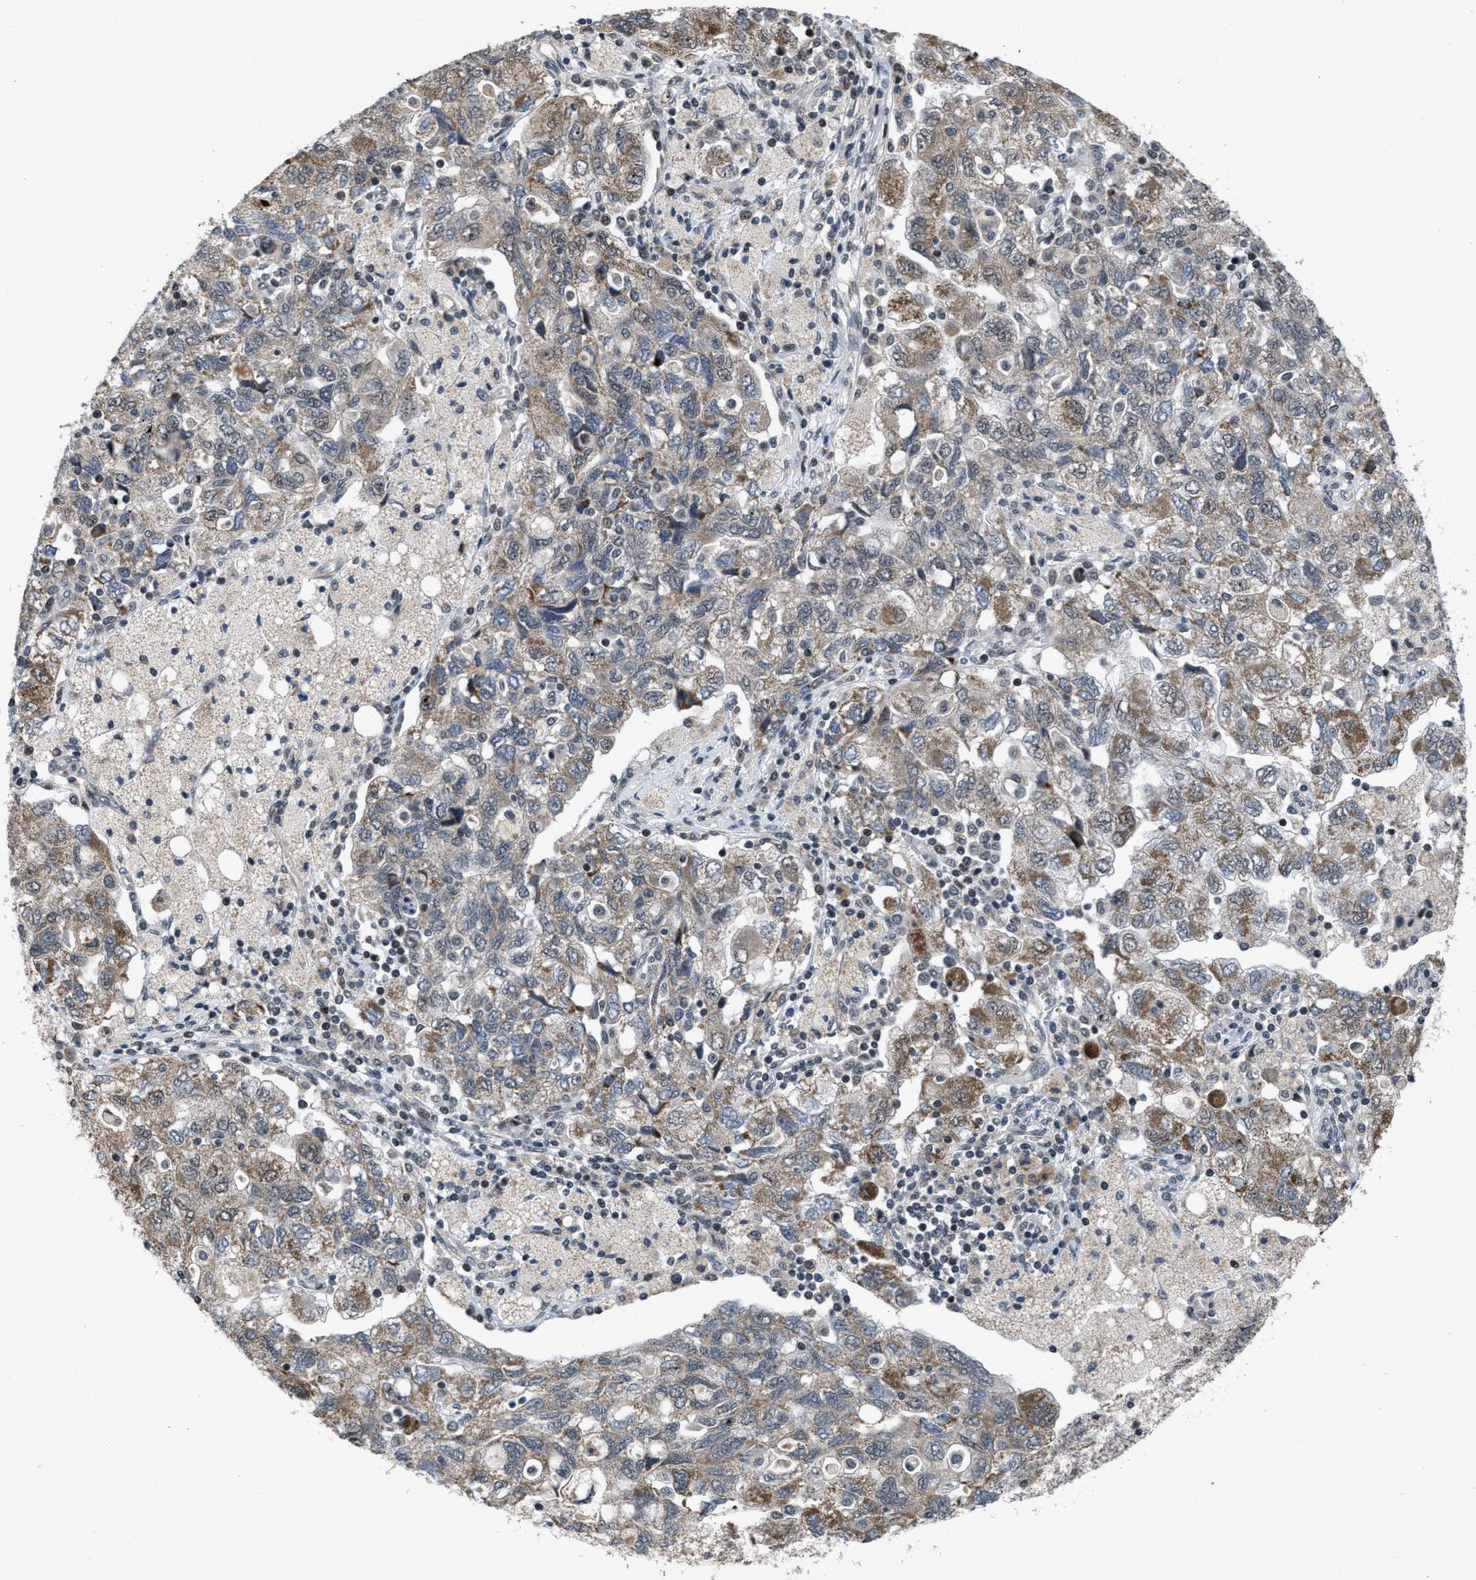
{"staining": {"intensity": "moderate", "quantity": "25%-75%", "location": "cytoplasmic/membranous"}, "tissue": "ovarian cancer", "cell_type": "Tumor cells", "image_type": "cancer", "snomed": [{"axis": "morphology", "description": "Carcinoma, NOS"}, {"axis": "morphology", "description": "Cystadenocarcinoma, serous, NOS"}, {"axis": "topography", "description": "Ovary"}], "caption": "Human carcinoma (ovarian) stained with a protein marker demonstrates moderate staining in tumor cells.", "gene": "ZNHIT1", "patient": {"sex": "female", "age": 69}}